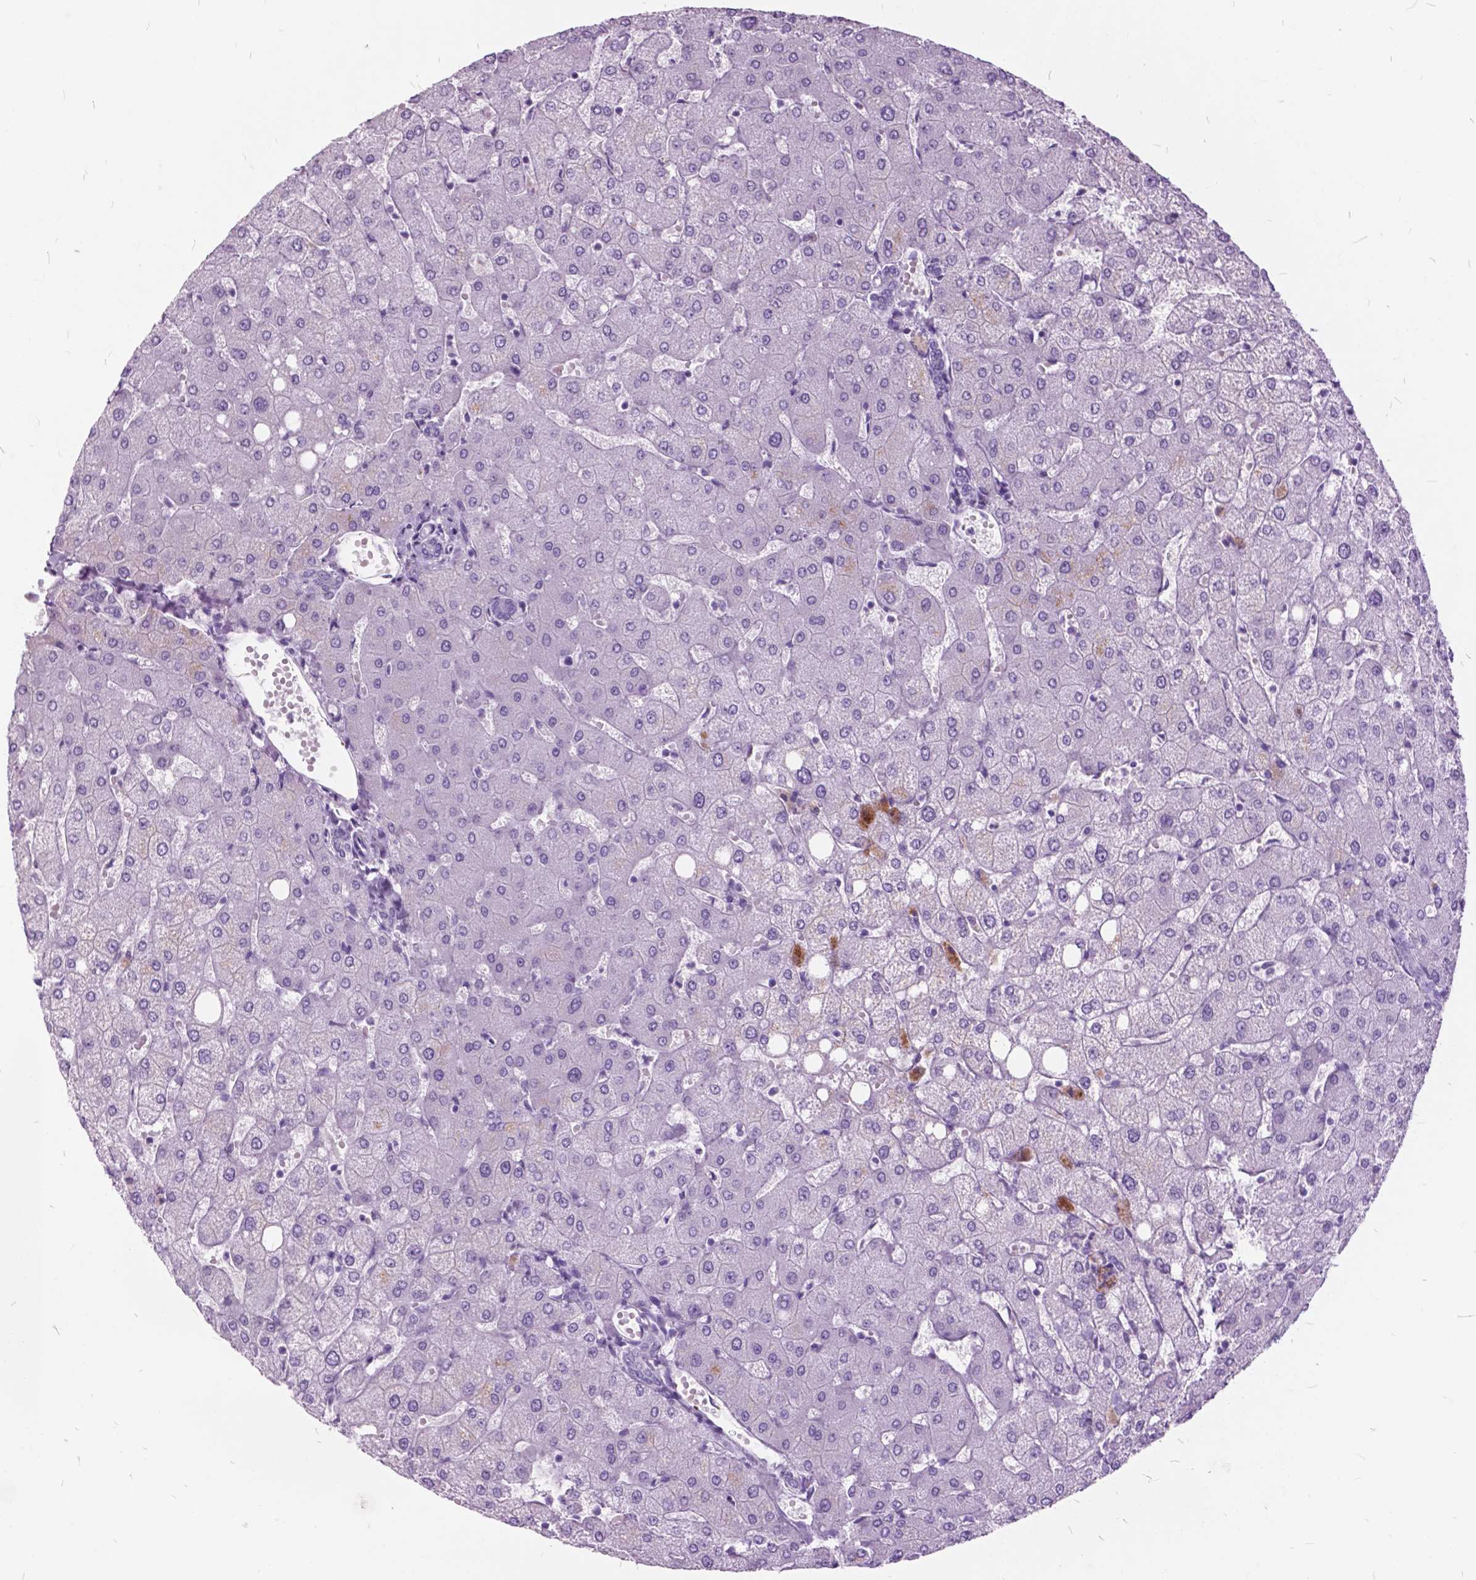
{"staining": {"intensity": "negative", "quantity": "none", "location": "none"}, "tissue": "liver", "cell_type": "Cholangiocytes", "image_type": "normal", "snomed": [{"axis": "morphology", "description": "Normal tissue, NOS"}, {"axis": "topography", "description": "Liver"}], "caption": "Normal liver was stained to show a protein in brown. There is no significant staining in cholangiocytes. The staining was performed using DAB (3,3'-diaminobenzidine) to visualize the protein expression in brown, while the nuclei were stained in blue with hematoxylin (Magnification: 20x).", "gene": "GDF9", "patient": {"sex": "female", "age": 54}}